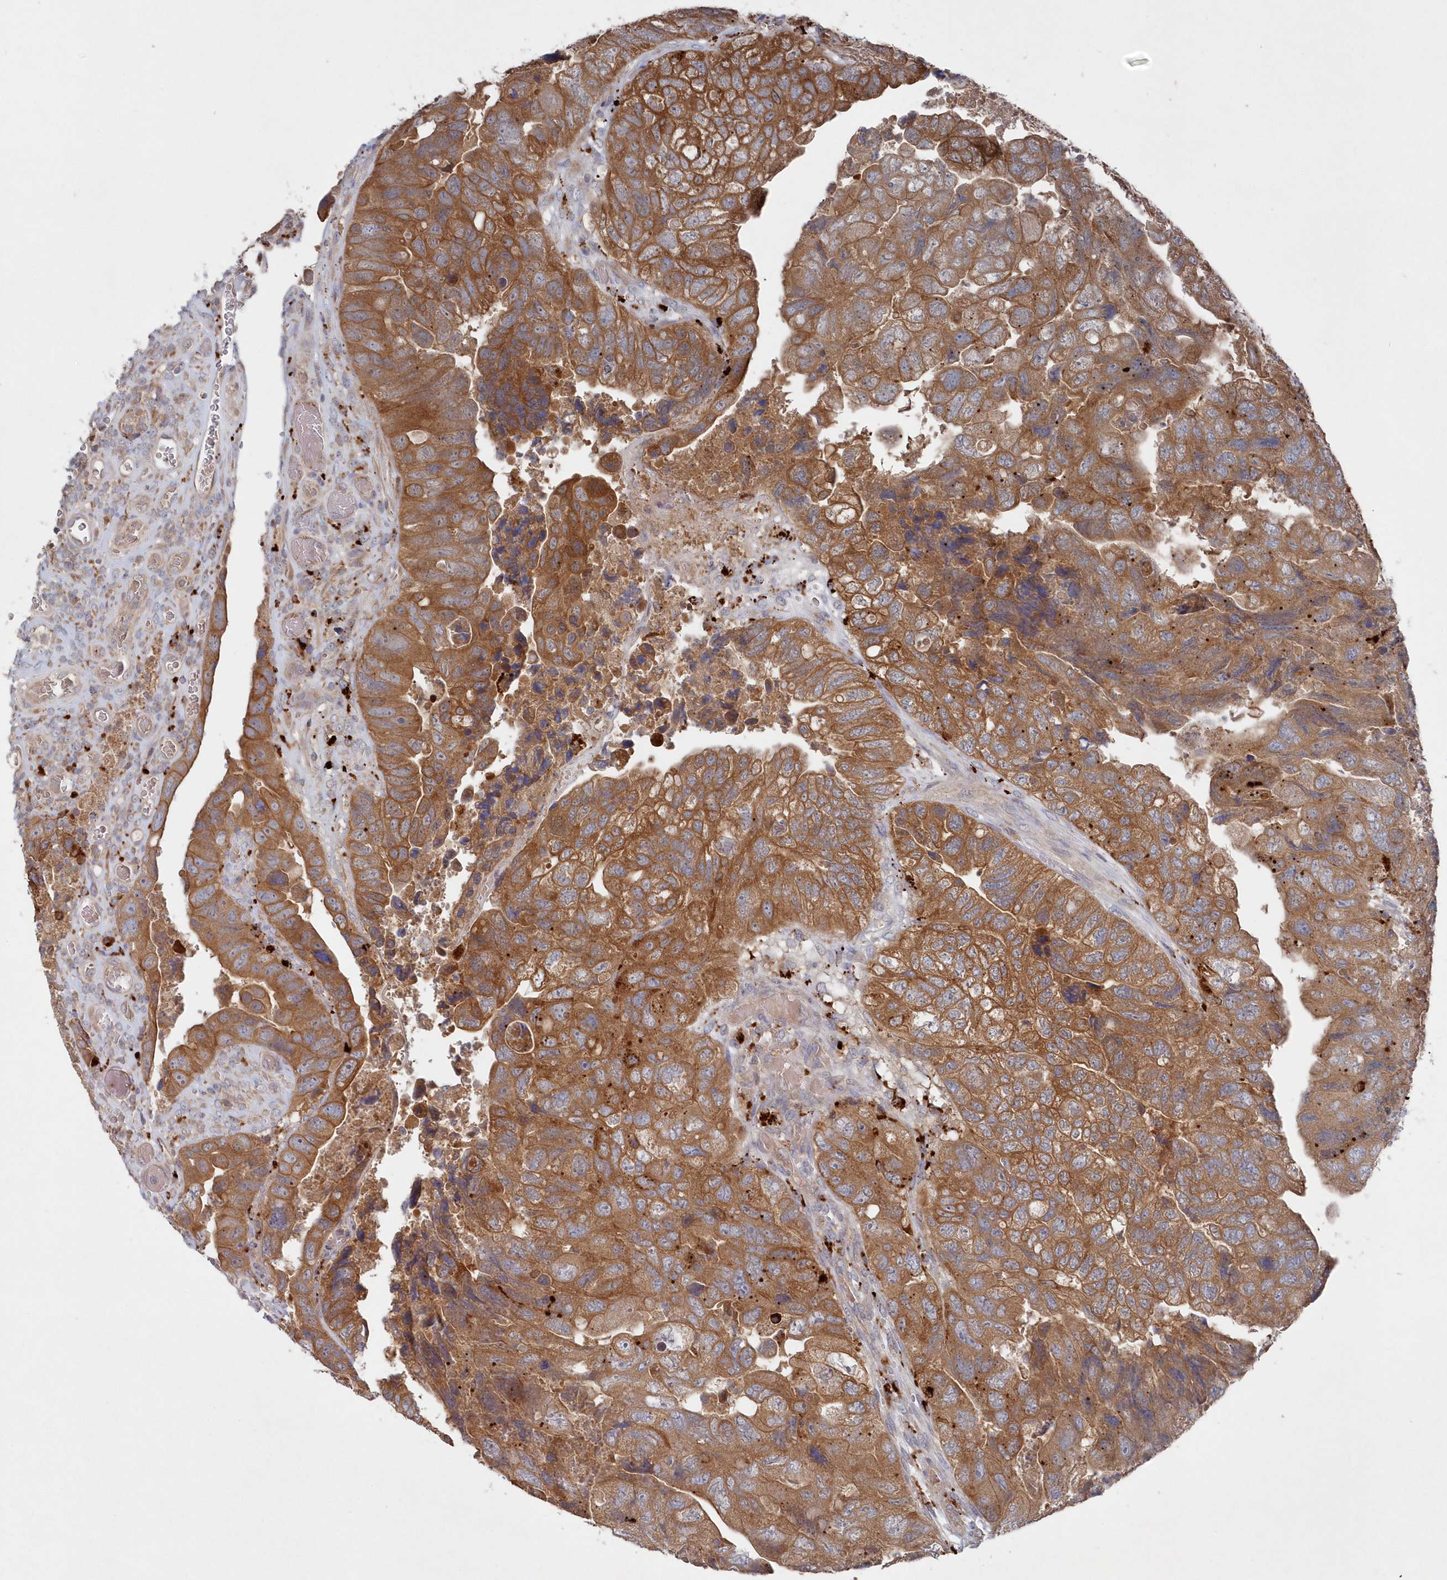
{"staining": {"intensity": "moderate", "quantity": ">75%", "location": "cytoplasmic/membranous"}, "tissue": "colorectal cancer", "cell_type": "Tumor cells", "image_type": "cancer", "snomed": [{"axis": "morphology", "description": "Adenocarcinoma, NOS"}, {"axis": "topography", "description": "Rectum"}], "caption": "Immunohistochemistry (IHC) staining of colorectal cancer, which reveals medium levels of moderate cytoplasmic/membranous staining in approximately >75% of tumor cells indicating moderate cytoplasmic/membranous protein positivity. The staining was performed using DAB (brown) for protein detection and nuclei were counterstained in hematoxylin (blue).", "gene": "ASNSD1", "patient": {"sex": "male", "age": 63}}